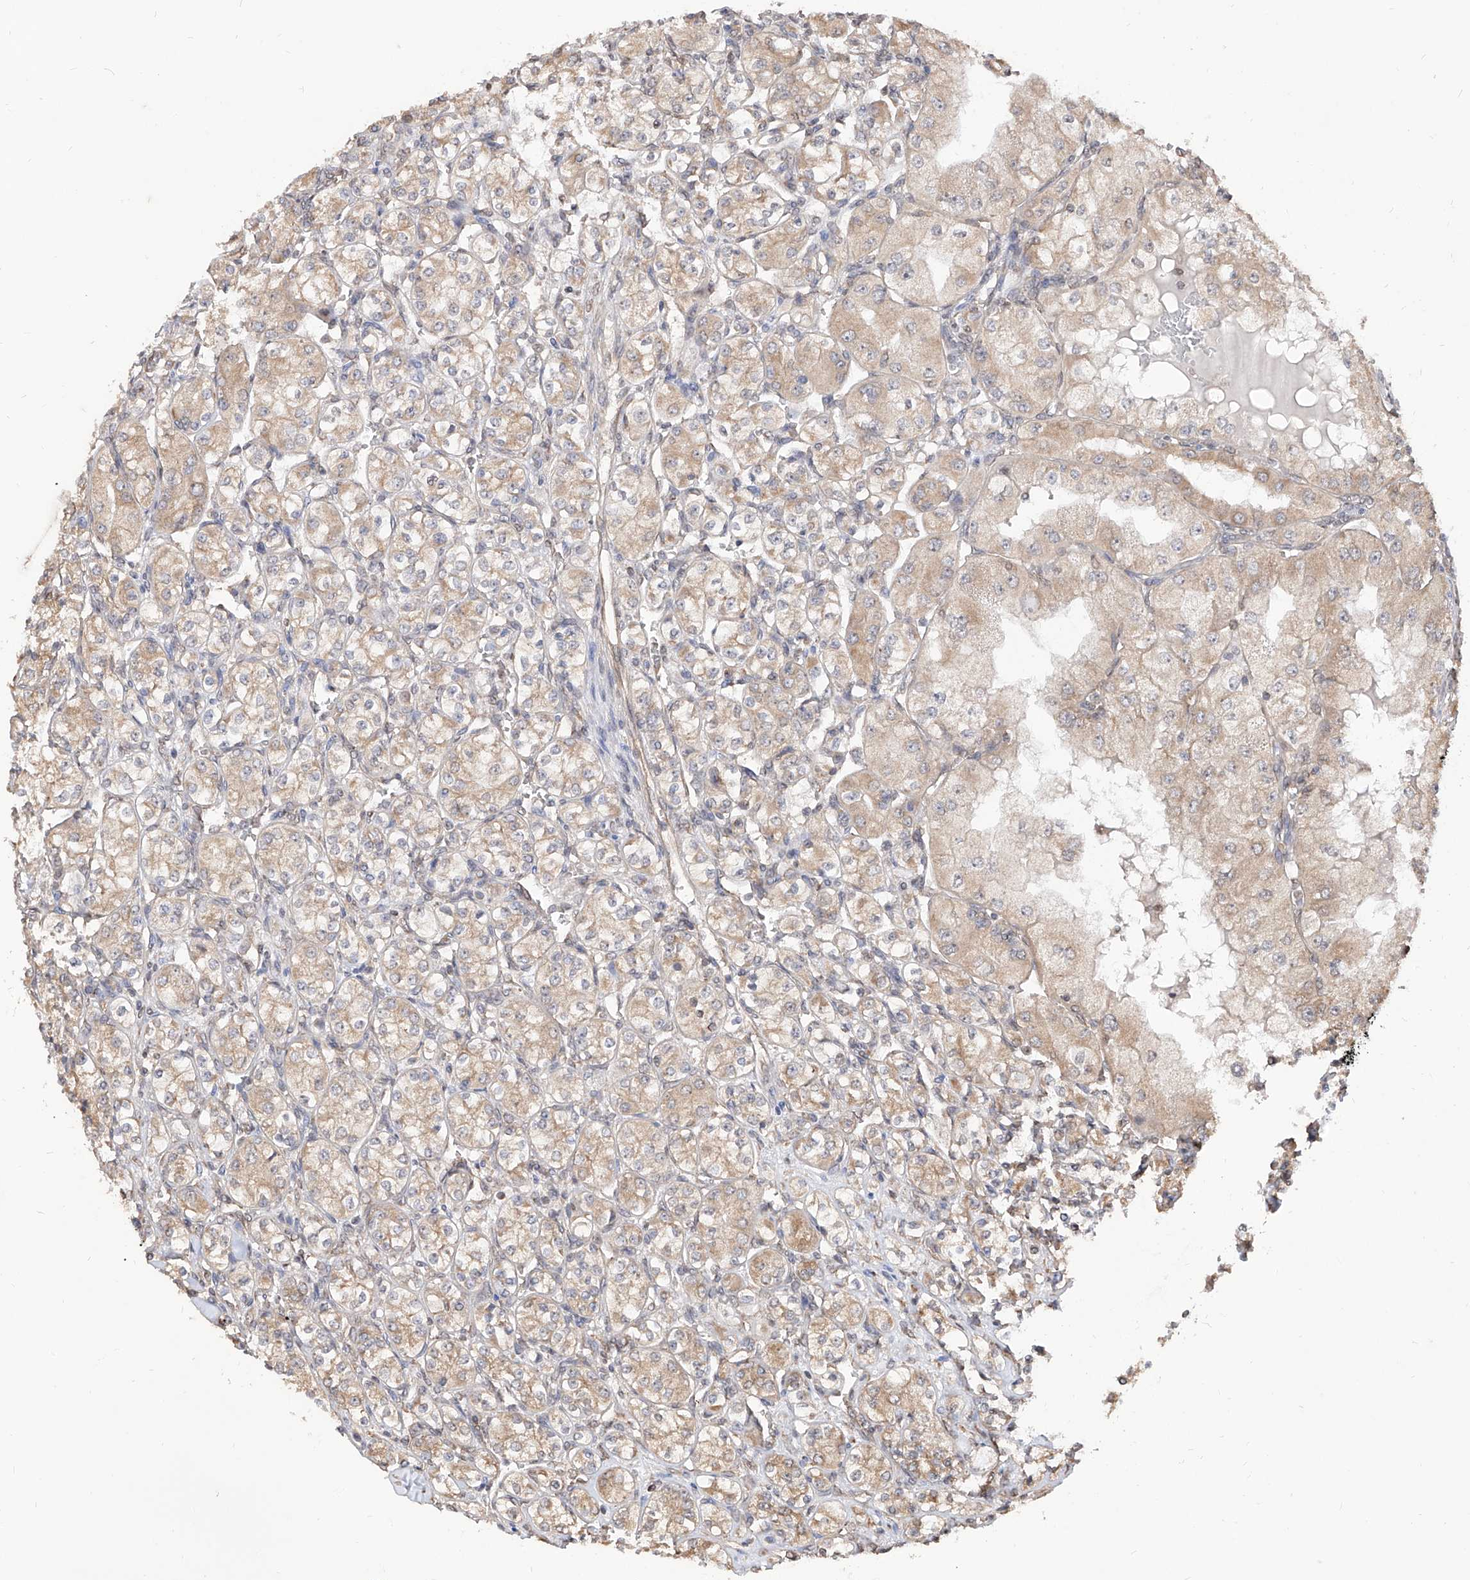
{"staining": {"intensity": "weak", "quantity": ">75%", "location": "cytoplasmic/membranous"}, "tissue": "renal cancer", "cell_type": "Tumor cells", "image_type": "cancer", "snomed": [{"axis": "morphology", "description": "Adenocarcinoma, NOS"}, {"axis": "topography", "description": "Kidney"}], "caption": "Immunohistochemistry photomicrograph of neoplastic tissue: renal adenocarcinoma stained using immunohistochemistry displays low levels of weak protein expression localized specifically in the cytoplasmic/membranous of tumor cells, appearing as a cytoplasmic/membranous brown color.", "gene": "C8orf82", "patient": {"sex": "male", "age": 77}}